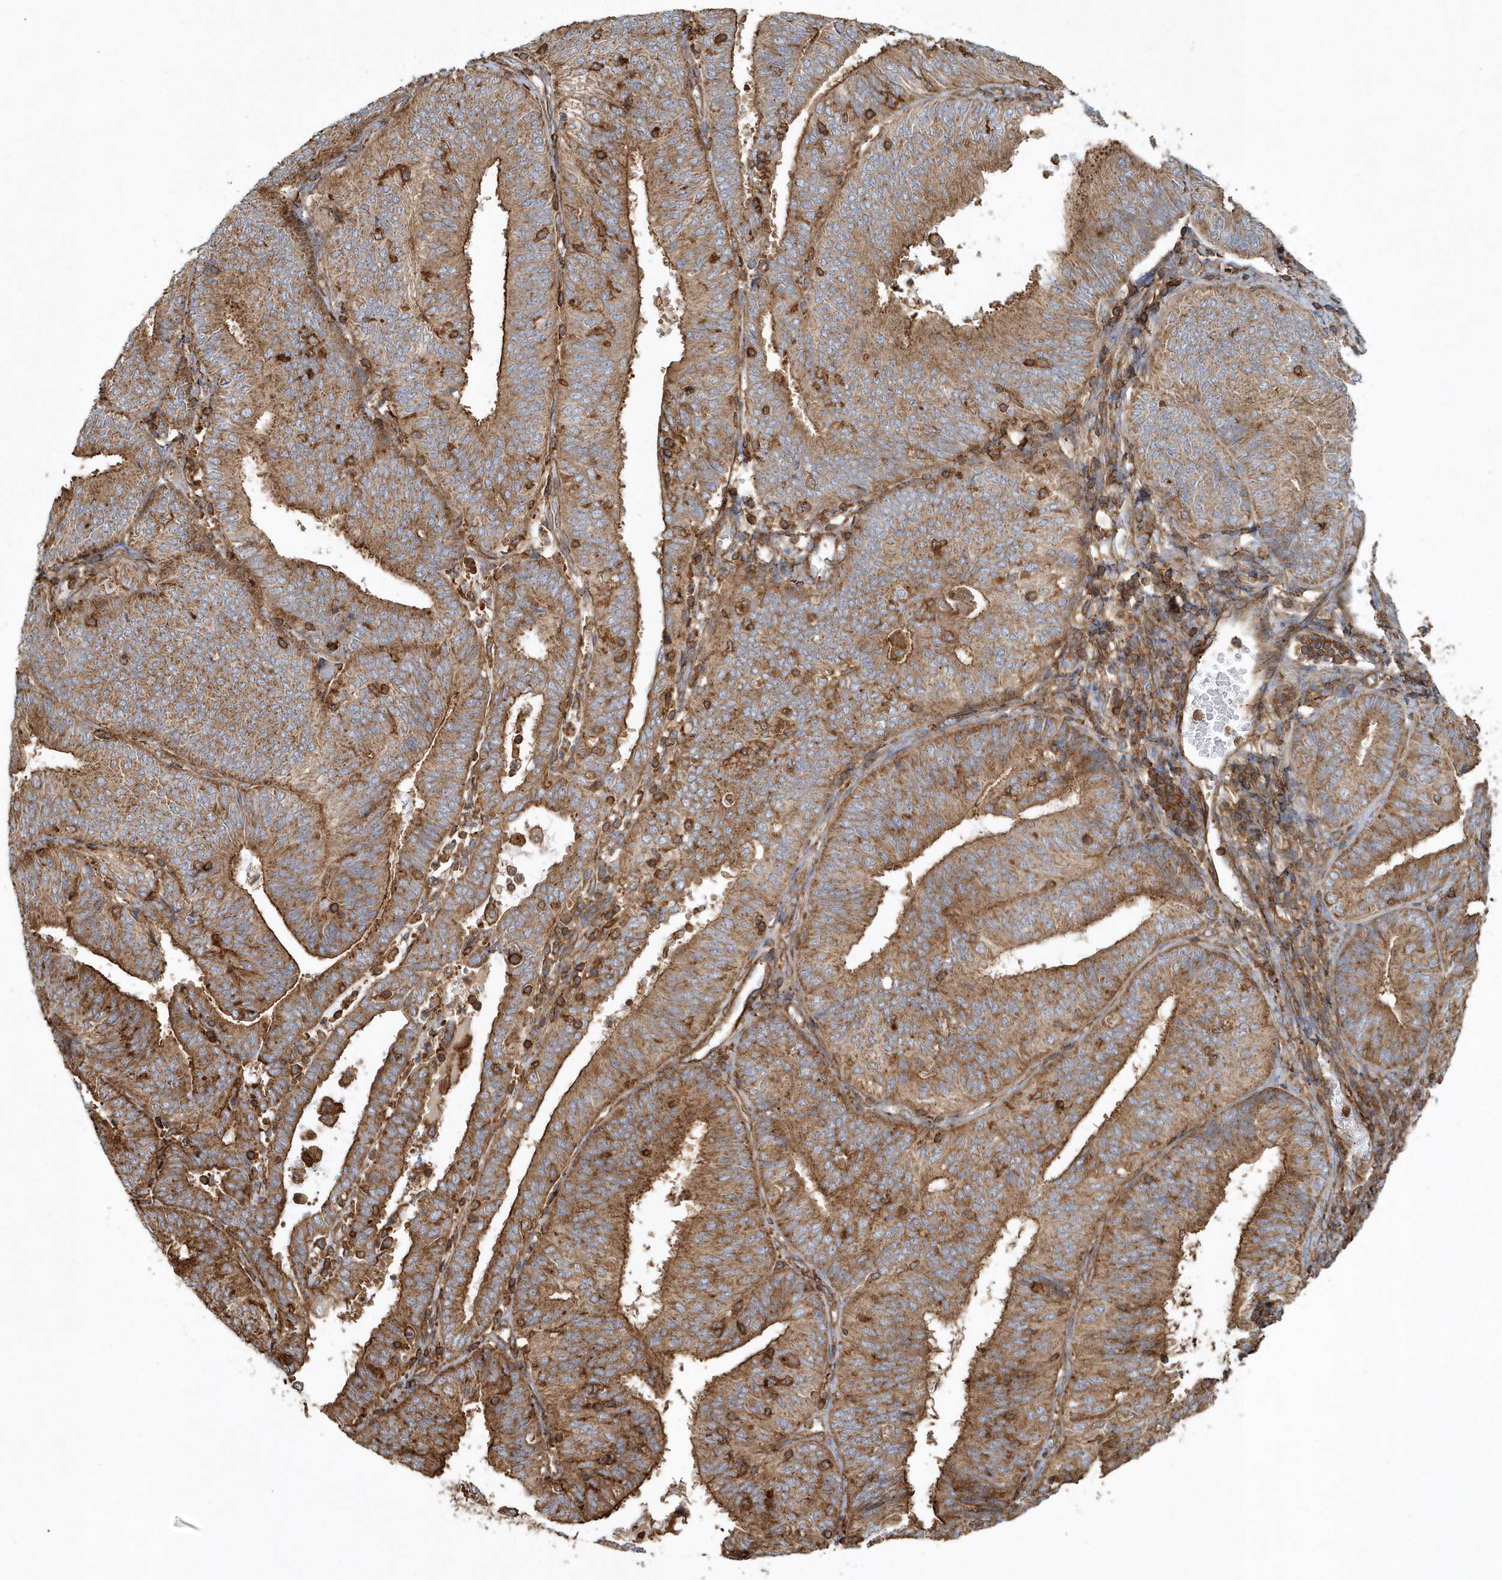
{"staining": {"intensity": "moderate", "quantity": ">75%", "location": "cytoplasmic/membranous"}, "tissue": "endometrial cancer", "cell_type": "Tumor cells", "image_type": "cancer", "snomed": [{"axis": "morphology", "description": "Adenocarcinoma, NOS"}, {"axis": "topography", "description": "Endometrium"}], "caption": "Endometrial cancer (adenocarcinoma) tissue demonstrates moderate cytoplasmic/membranous positivity in approximately >75% of tumor cells", "gene": "MMUT", "patient": {"sex": "female", "age": 58}}